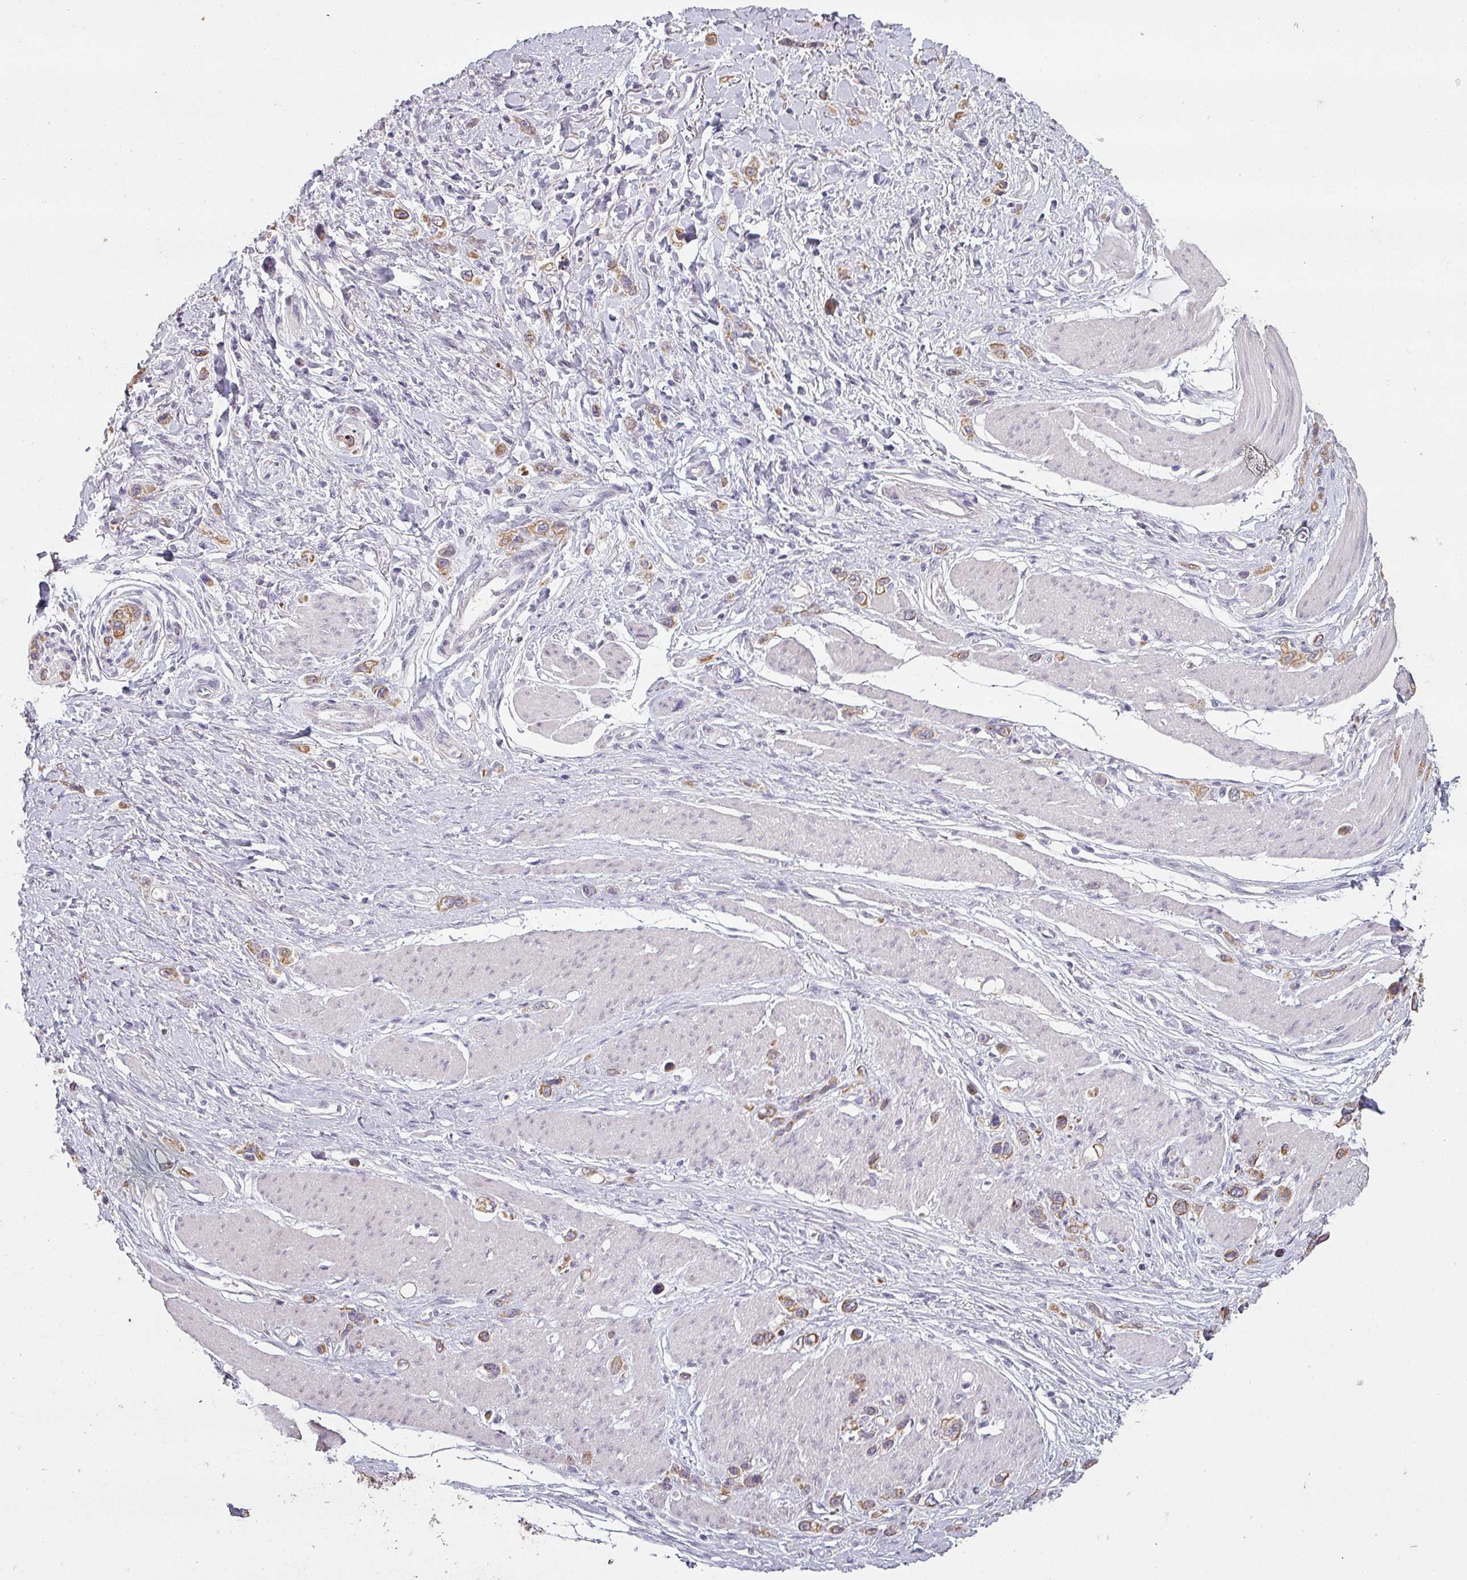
{"staining": {"intensity": "moderate", "quantity": ">75%", "location": "cytoplasmic/membranous"}, "tissue": "stomach cancer", "cell_type": "Tumor cells", "image_type": "cancer", "snomed": [{"axis": "morphology", "description": "Adenocarcinoma, NOS"}, {"axis": "topography", "description": "Stomach"}], "caption": "Tumor cells reveal medium levels of moderate cytoplasmic/membranous positivity in approximately >75% of cells in human stomach adenocarcinoma.", "gene": "LYPLA1", "patient": {"sex": "female", "age": 65}}